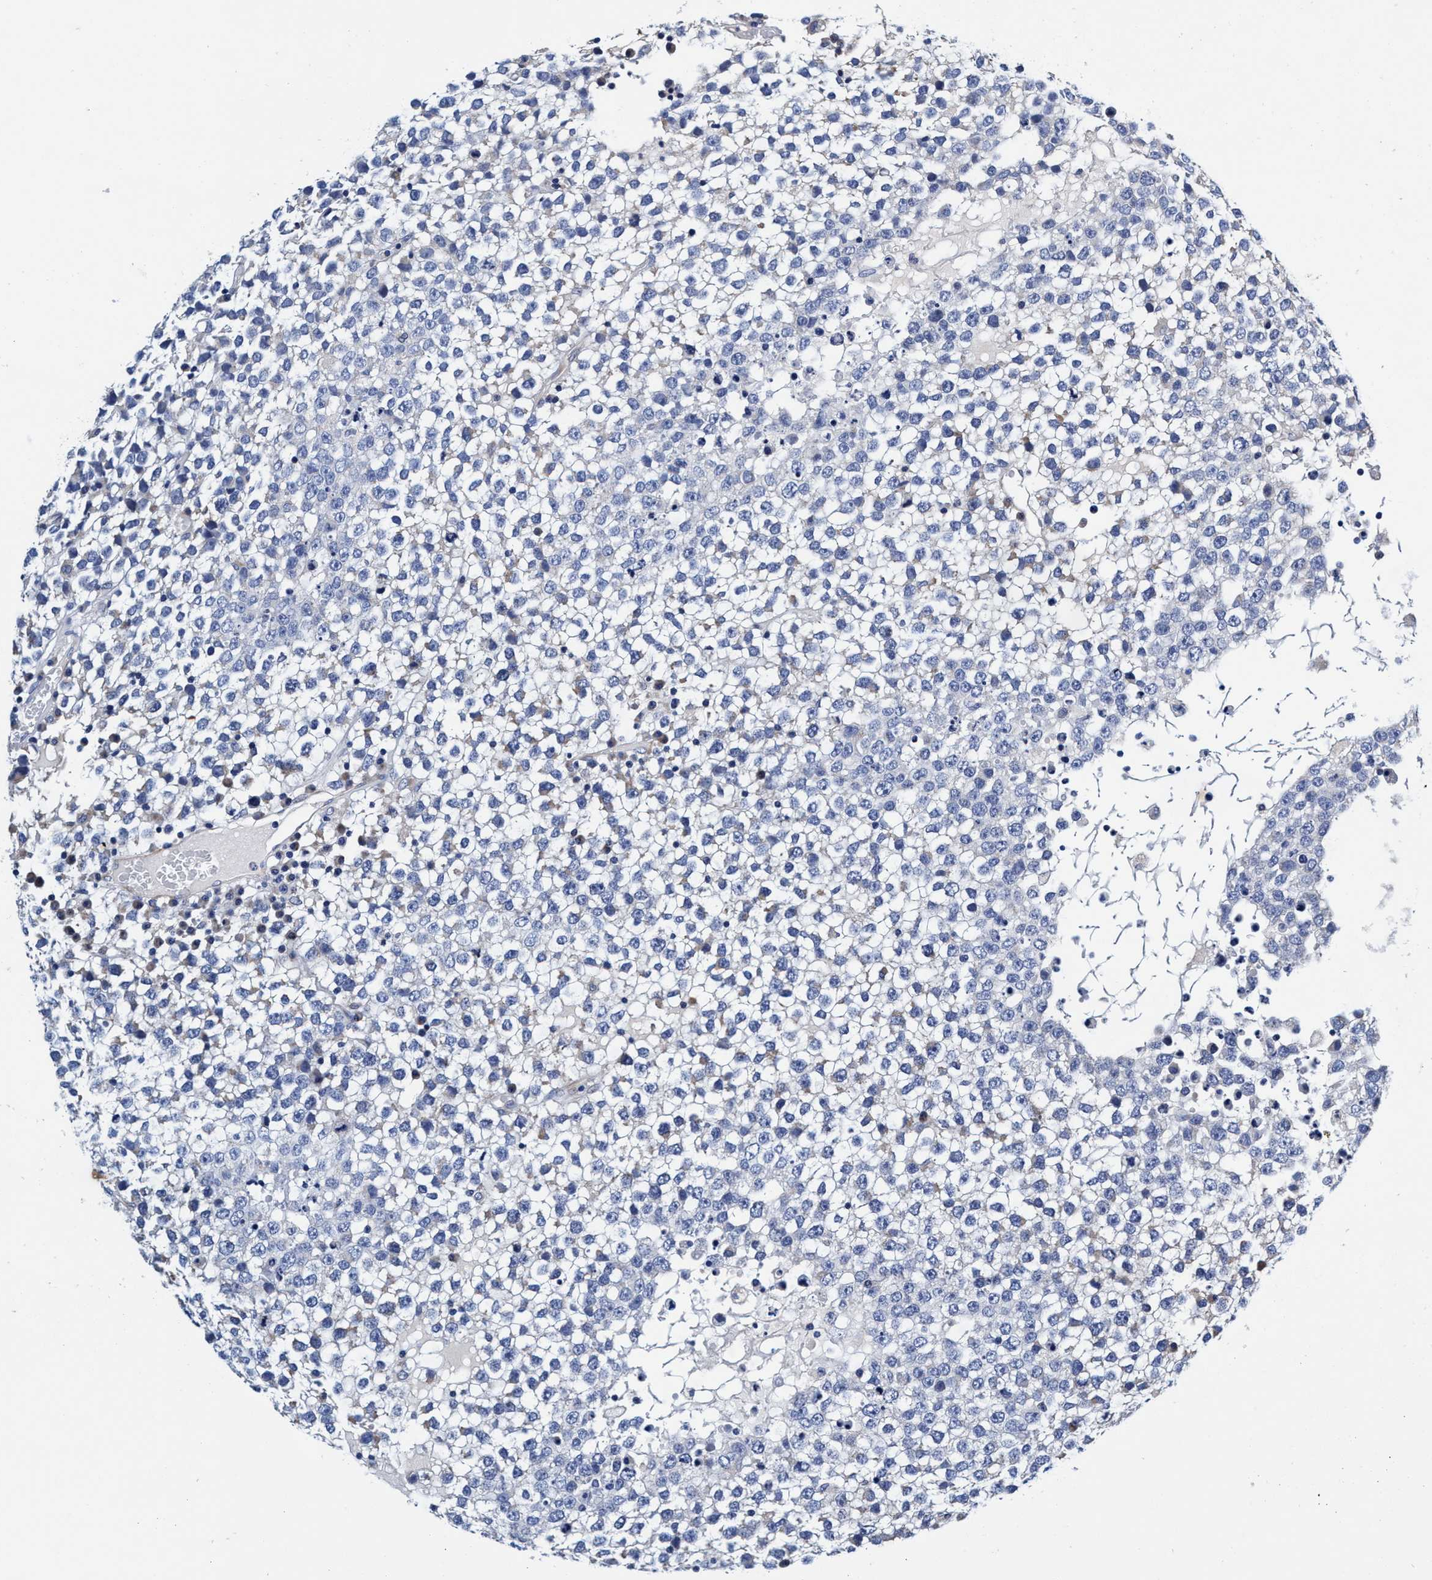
{"staining": {"intensity": "negative", "quantity": "none", "location": "none"}, "tissue": "testis cancer", "cell_type": "Tumor cells", "image_type": "cancer", "snomed": [{"axis": "morphology", "description": "Seminoma, NOS"}, {"axis": "topography", "description": "Testis"}], "caption": "A photomicrograph of testis seminoma stained for a protein displays no brown staining in tumor cells.", "gene": "UBALD2", "patient": {"sex": "male", "age": 65}}